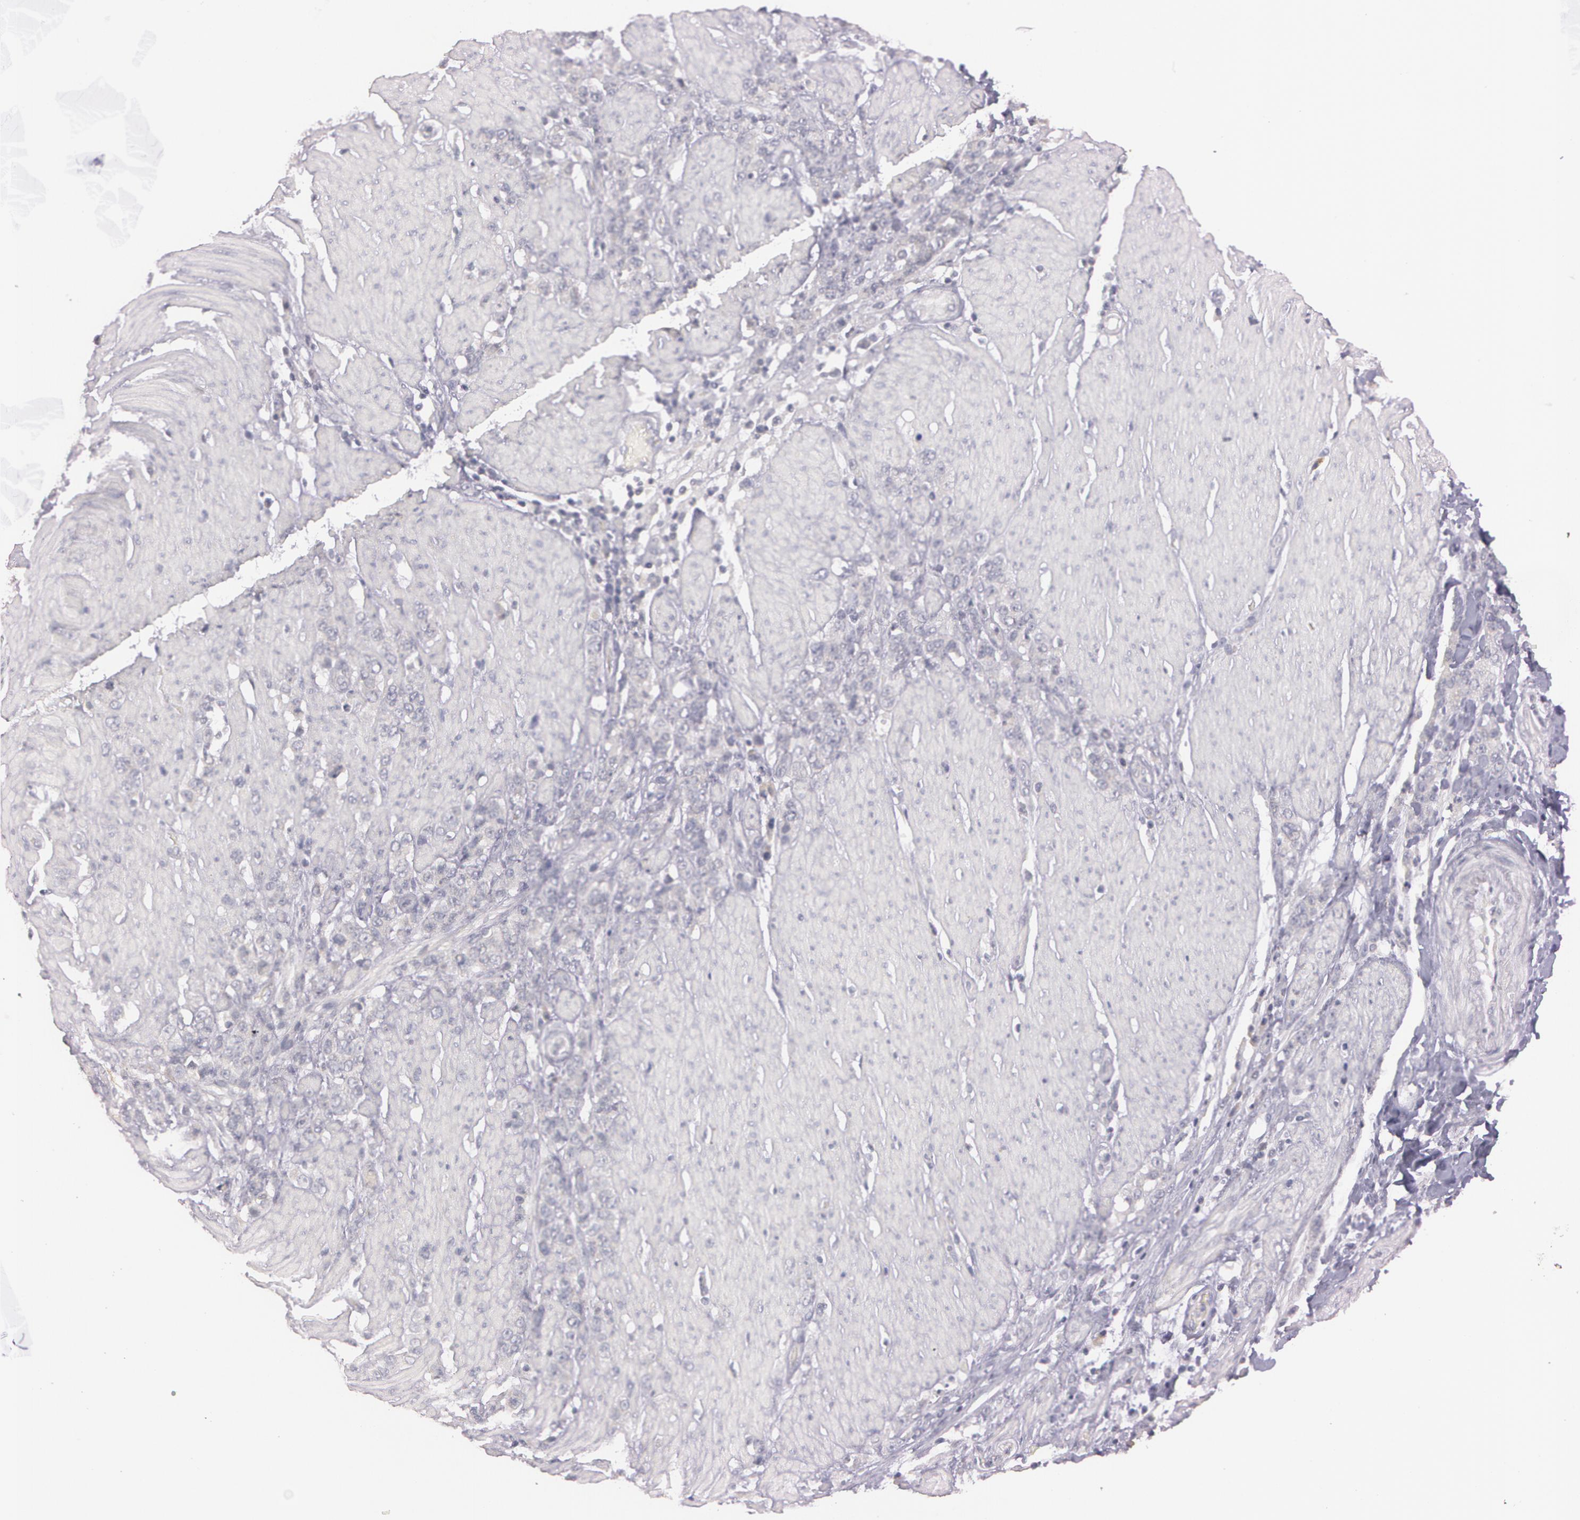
{"staining": {"intensity": "negative", "quantity": "none", "location": "none"}, "tissue": "stomach cancer", "cell_type": "Tumor cells", "image_type": "cancer", "snomed": [{"axis": "morphology", "description": "Adenocarcinoma, NOS"}, {"axis": "topography", "description": "Stomach, lower"}], "caption": "Tumor cells are negative for brown protein staining in stomach cancer (adenocarcinoma).", "gene": "MXRA5", "patient": {"sex": "male", "age": 88}}